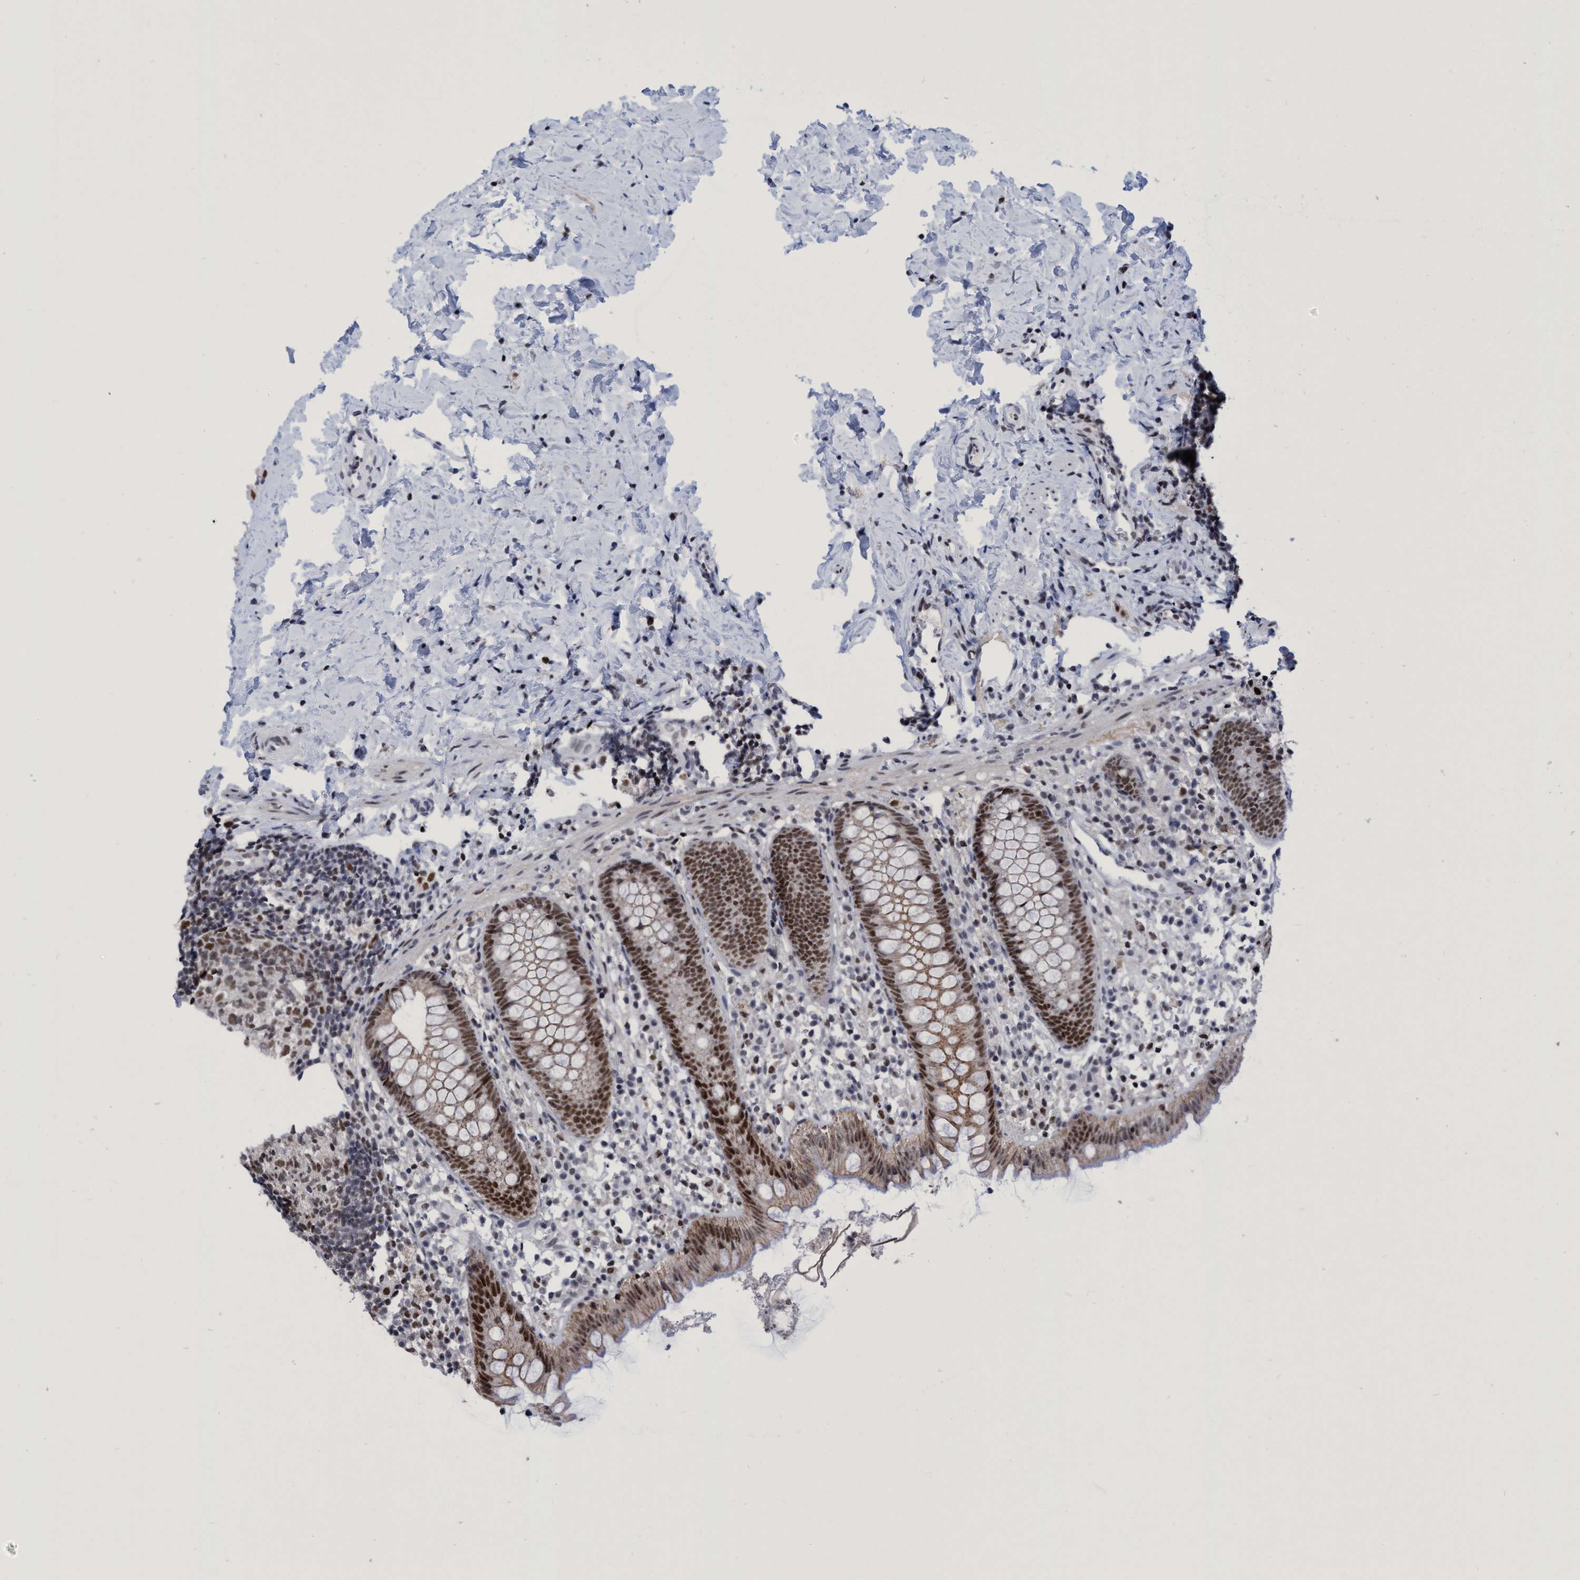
{"staining": {"intensity": "moderate", "quantity": ">75%", "location": "nuclear"}, "tissue": "appendix", "cell_type": "Glandular cells", "image_type": "normal", "snomed": [{"axis": "morphology", "description": "Normal tissue, NOS"}, {"axis": "topography", "description": "Appendix"}], "caption": "Immunohistochemistry (IHC) (DAB (3,3'-diaminobenzidine)) staining of normal human appendix exhibits moderate nuclear protein expression in approximately >75% of glandular cells. (Brightfield microscopy of DAB IHC at high magnification).", "gene": "C9orf78", "patient": {"sex": "female", "age": 20}}